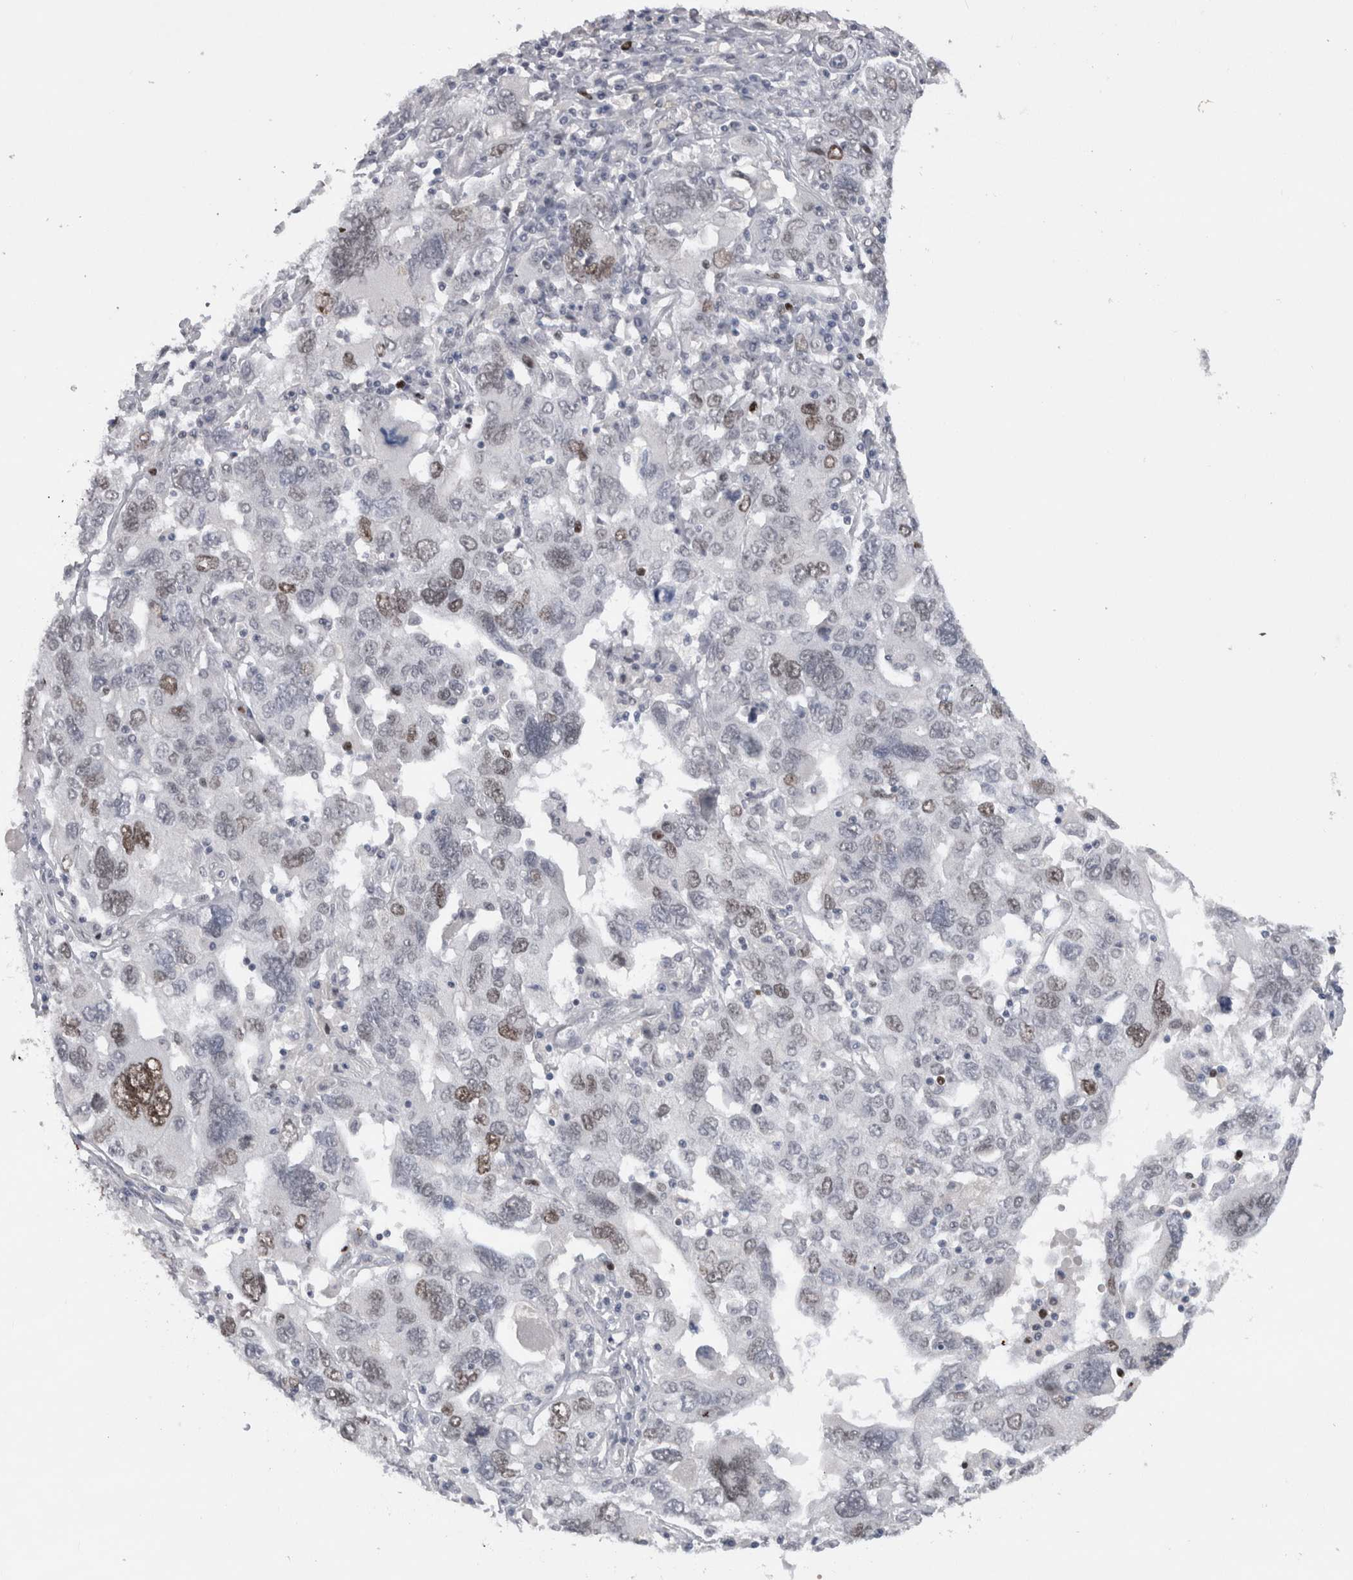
{"staining": {"intensity": "moderate", "quantity": "<25%", "location": "nuclear"}, "tissue": "ovarian cancer", "cell_type": "Tumor cells", "image_type": "cancer", "snomed": [{"axis": "morphology", "description": "Carcinoma, endometroid"}, {"axis": "topography", "description": "Ovary"}], "caption": "Immunohistochemical staining of human ovarian cancer (endometroid carcinoma) shows moderate nuclear protein staining in about <25% of tumor cells.", "gene": "KIF18B", "patient": {"sex": "female", "age": 62}}